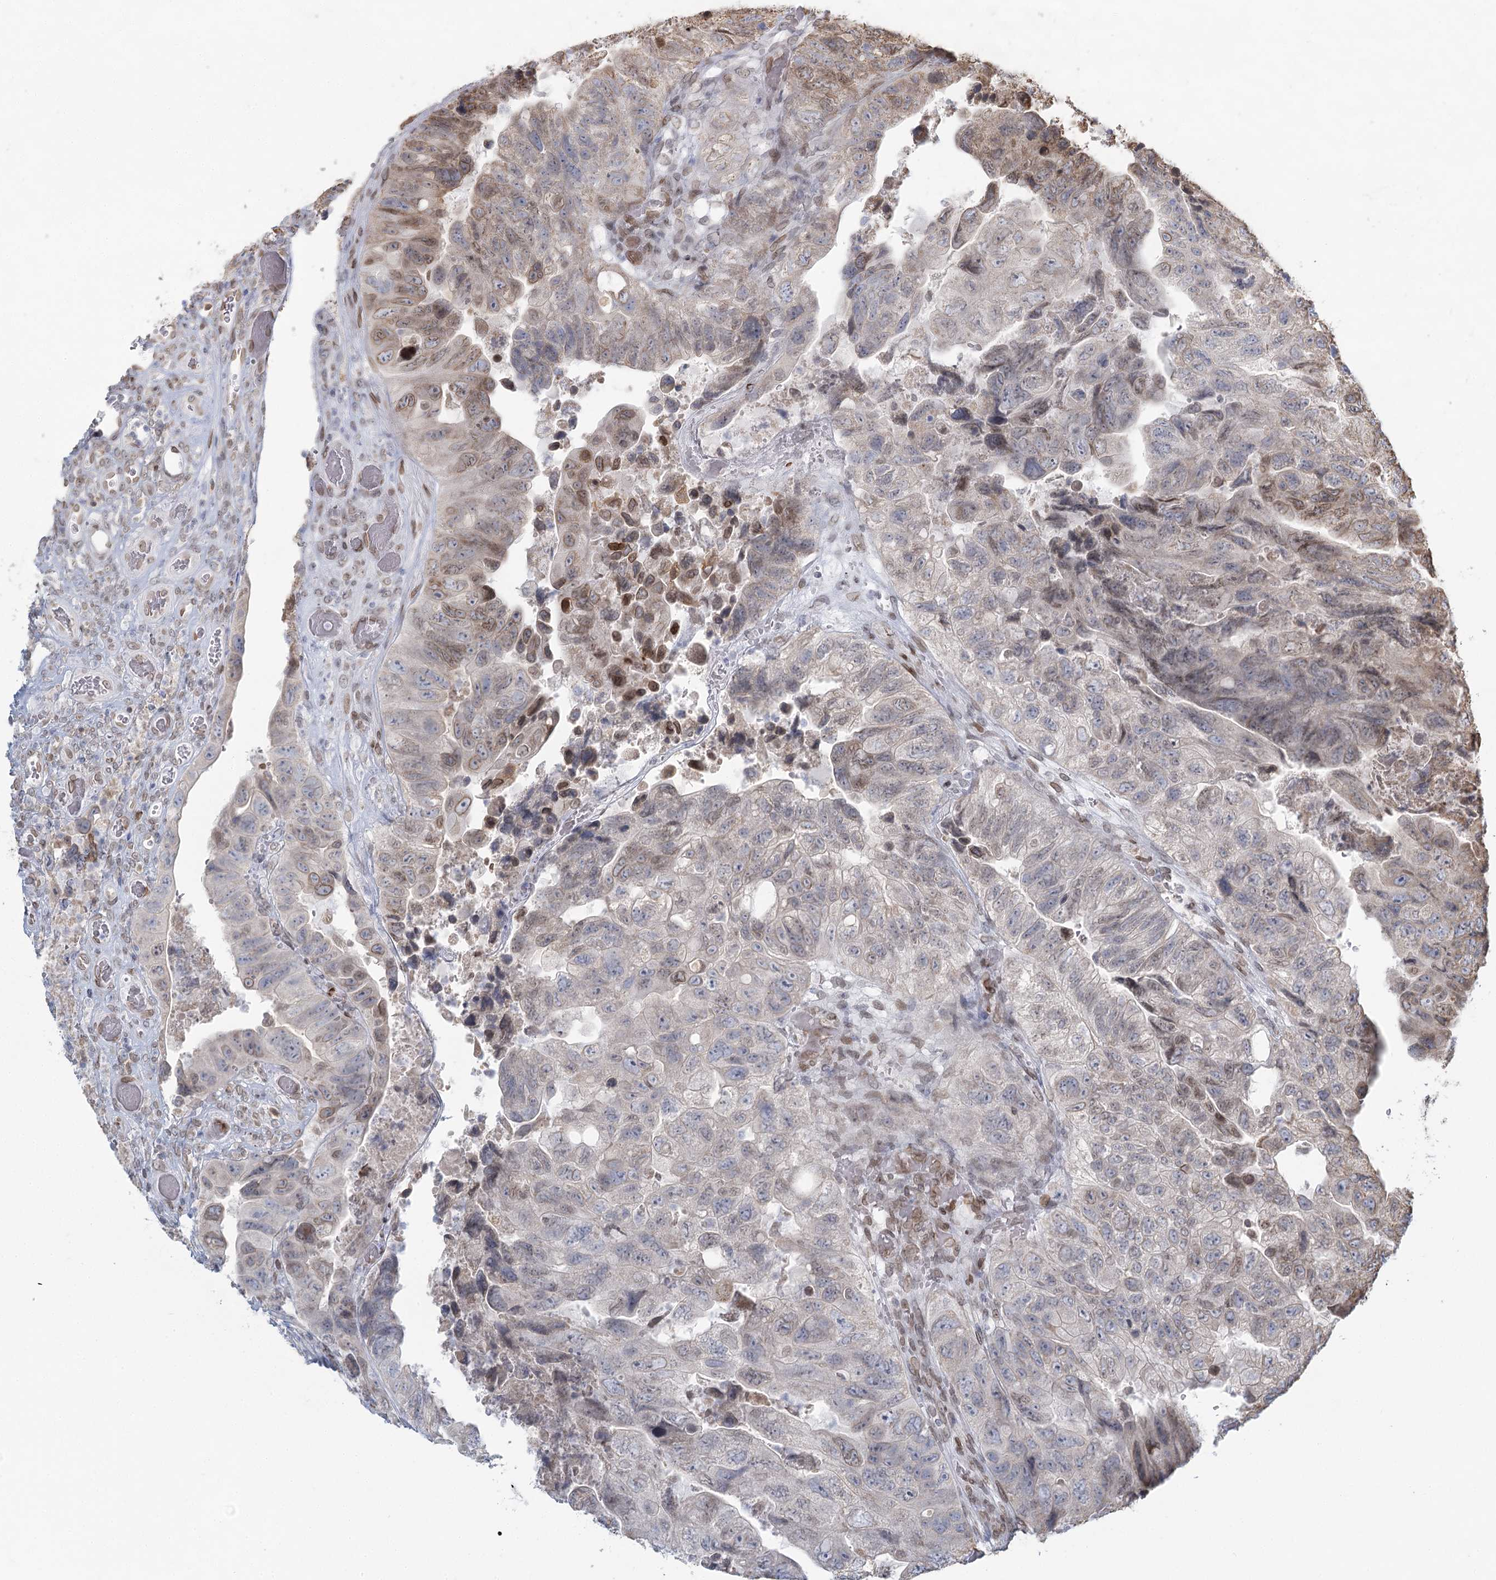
{"staining": {"intensity": "moderate", "quantity": "<25%", "location": "nuclear"}, "tissue": "colorectal cancer", "cell_type": "Tumor cells", "image_type": "cancer", "snomed": [{"axis": "morphology", "description": "Adenocarcinoma, NOS"}, {"axis": "topography", "description": "Rectum"}], "caption": "Tumor cells reveal low levels of moderate nuclear expression in approximately <25% of cells in colorectal cancer.", "gene": "VWA5A", "patient": {"sex": "male", "age": 63}}